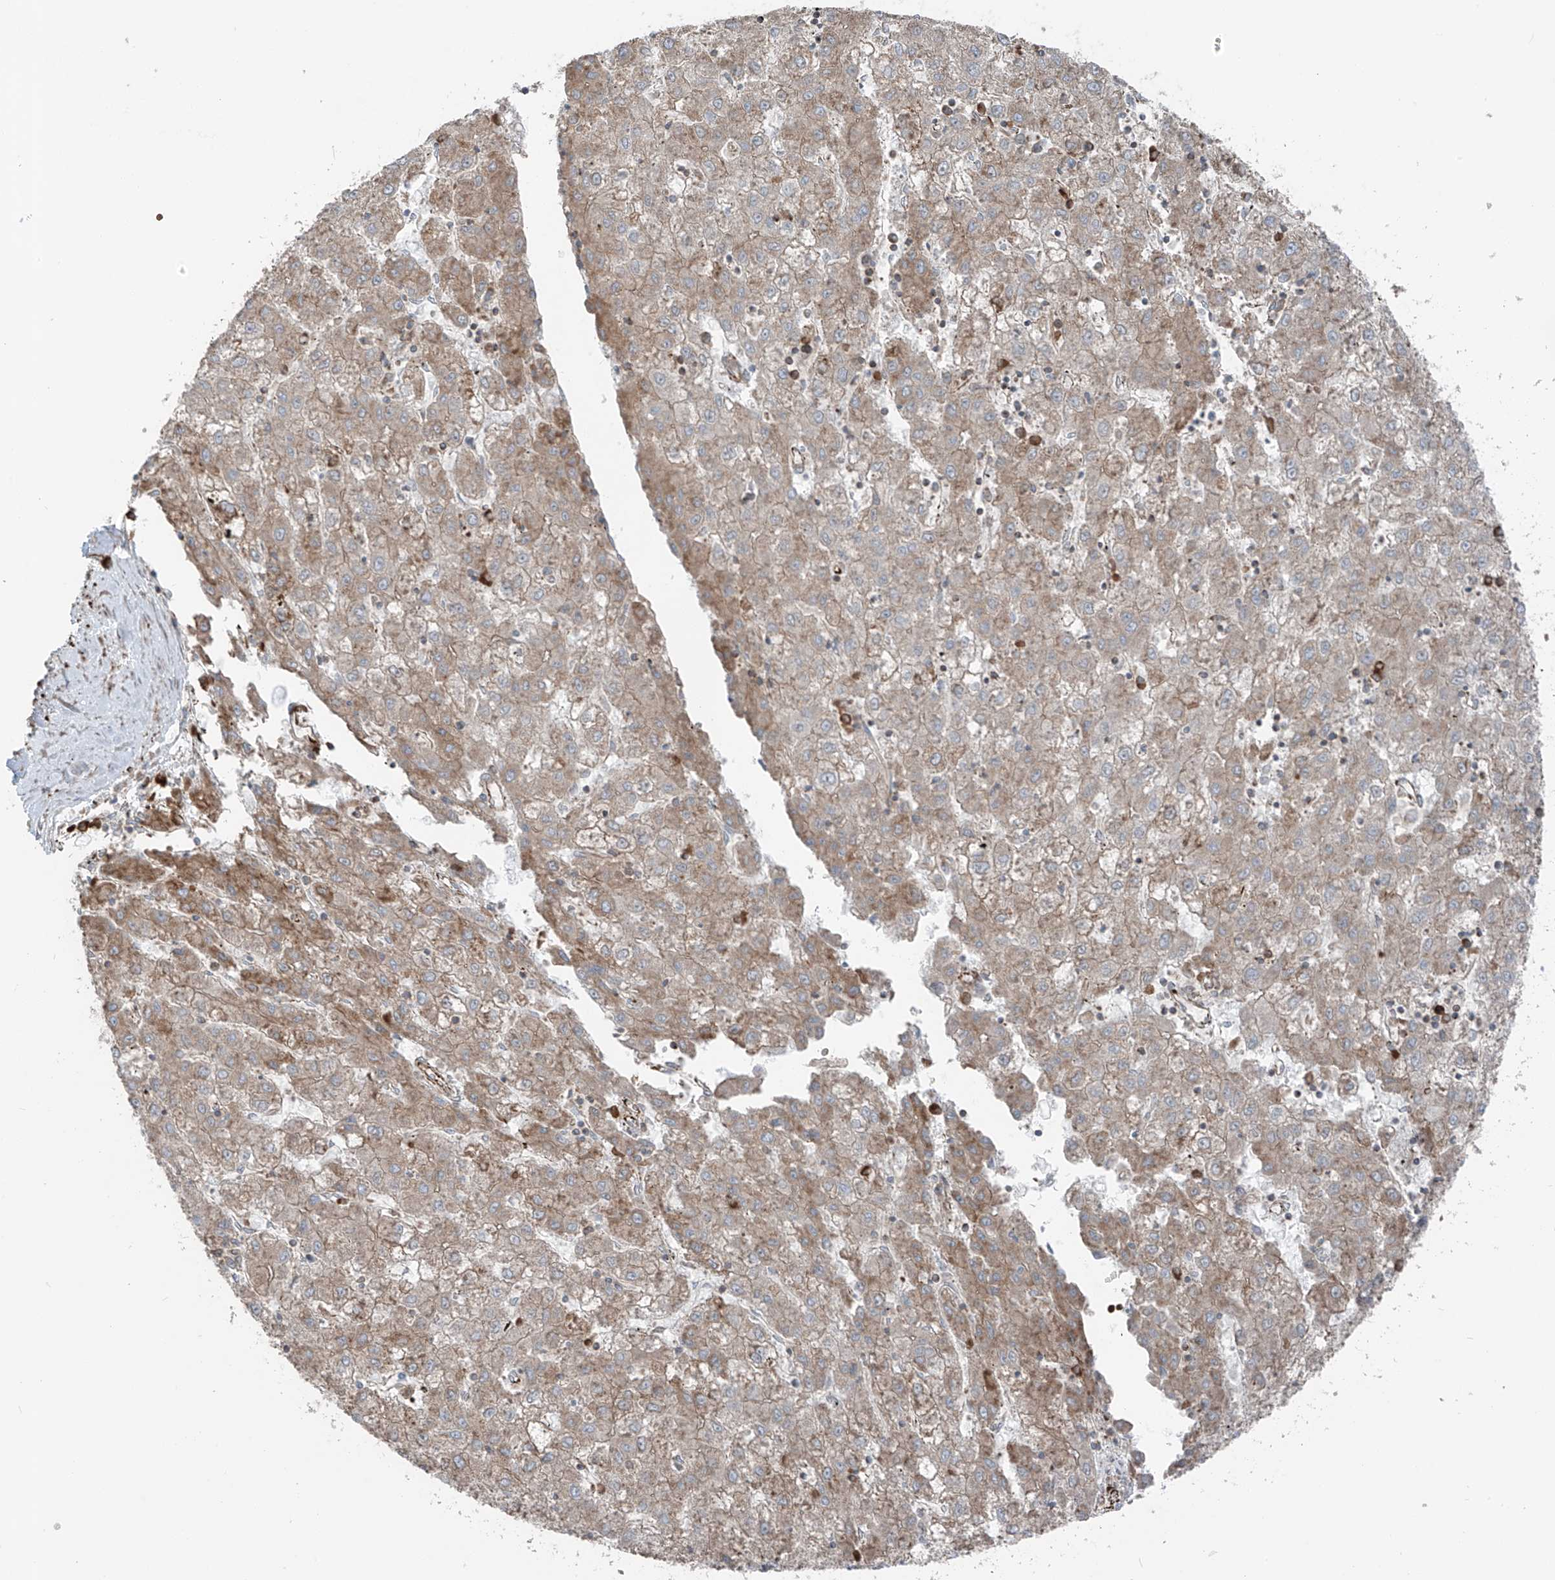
{"staining": {"intensity": "weak", "quantity": ">75%", "location": "cytoplasmic/membranous"}, "tissue": "liver cancer", "cell_type": "Tumor cells", "image_type": "cancer", "snomed": [{"axis": "morphology", "description": "Carcinoma, Hepatocellular, NOS"}, {"axis": "topography", "description": "Liver"}], "caption": "Liver hepatocellular carcinoma stained with a protein marker exhibits weak staining in tumor cells.", "gene": "ERLEC1", "patient": {"sex": "male", "age": 72}}